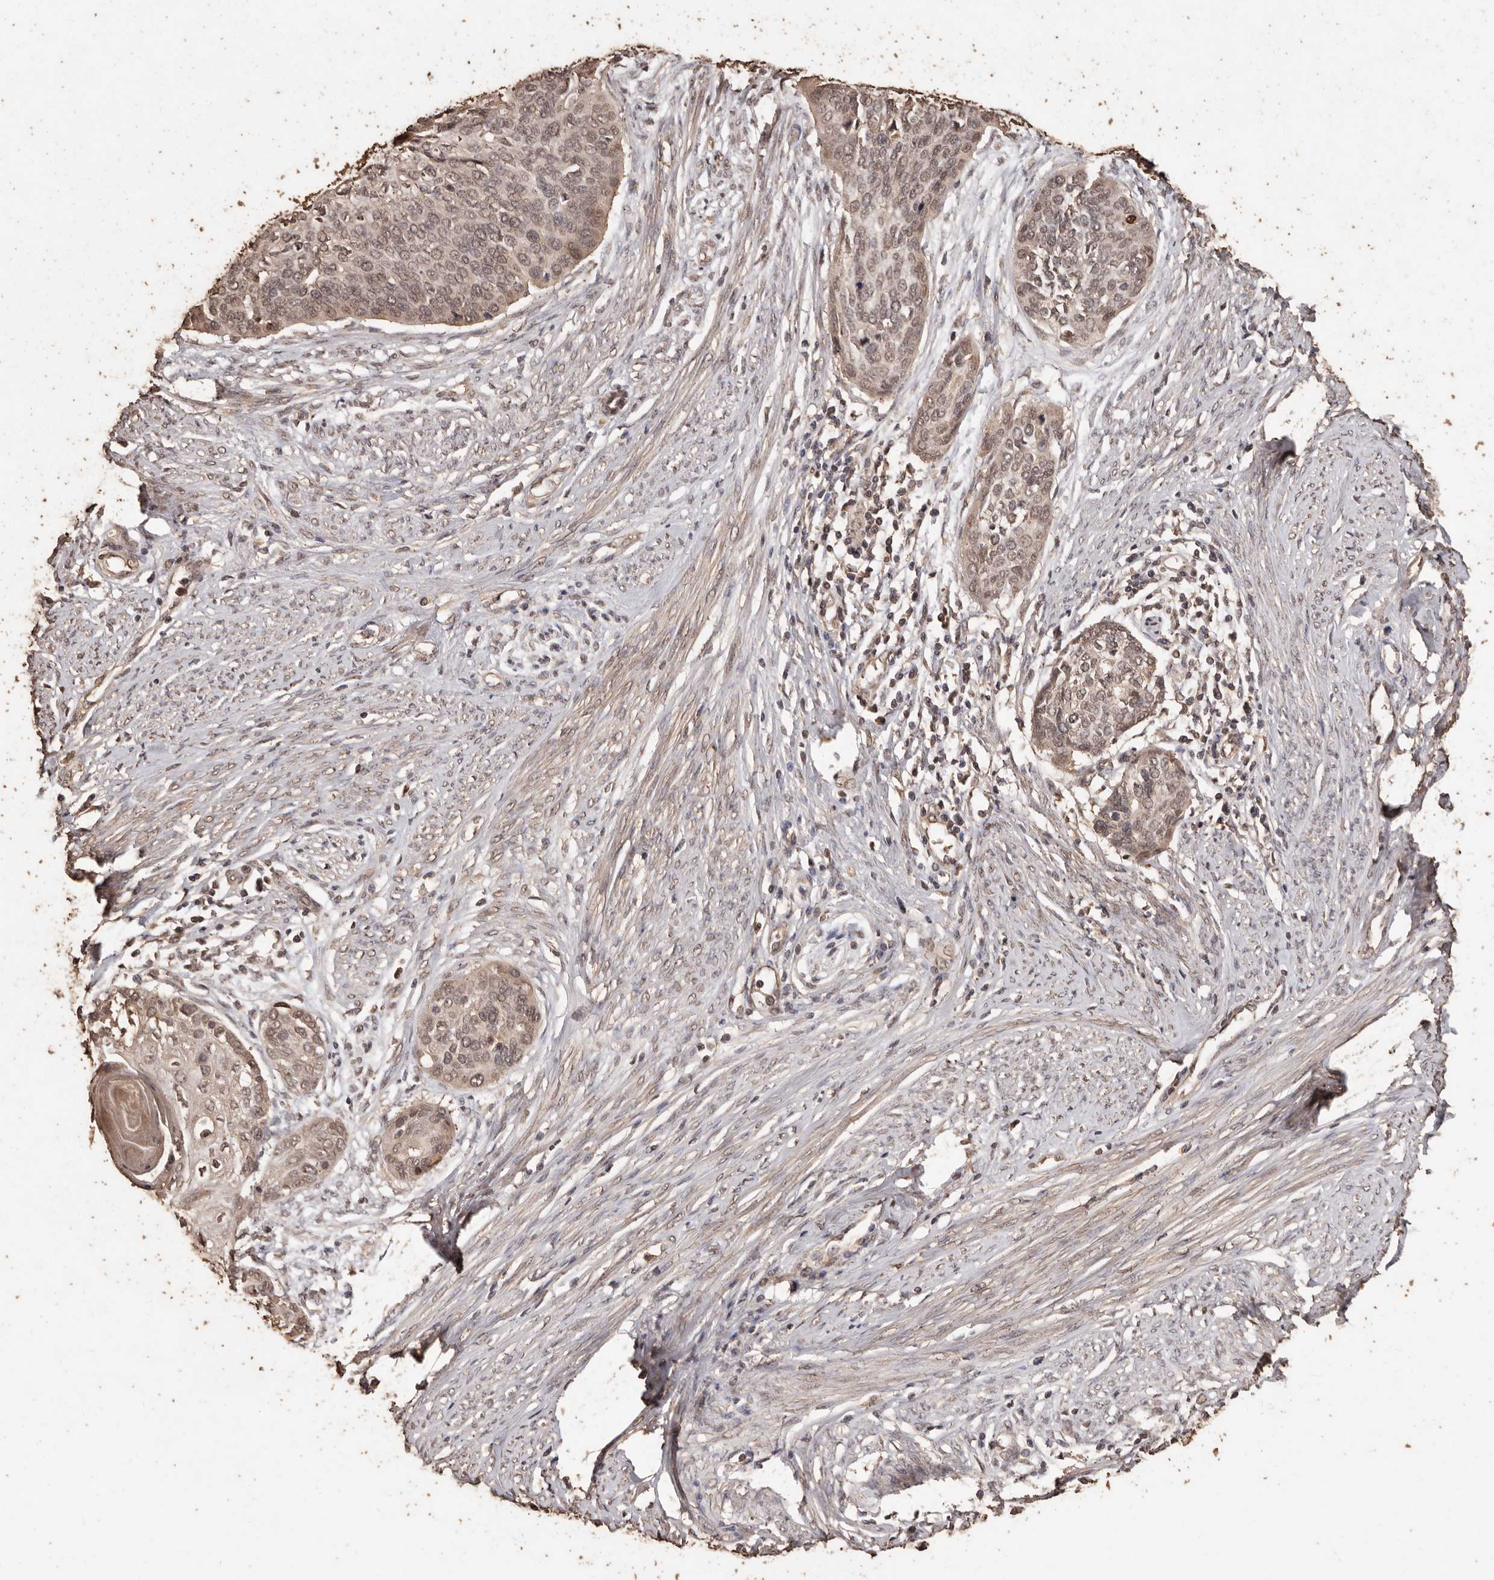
{"staining": {"intensity": "weak", "quantity": ">75%", "location": "cytoplasmic/membranous,nuclear"}, "tissue": "cervical cancer", "cell_type": "Tumor cells", "image_type": "cancer", "snomed": [{"axis": "morphology", "description": "Squamous cell carcinoma, NOS"}, {"axis": "topography", "description": "Cervix"}], "caption": "A brown stain highlights weak cytoplasmic/membranous and nuclear expression of a protein in cervical cancer (squamous cell carcinoma) tumor cells.", "gene": "PKDCC", "patient": {"sex": "female", "age": 37}}